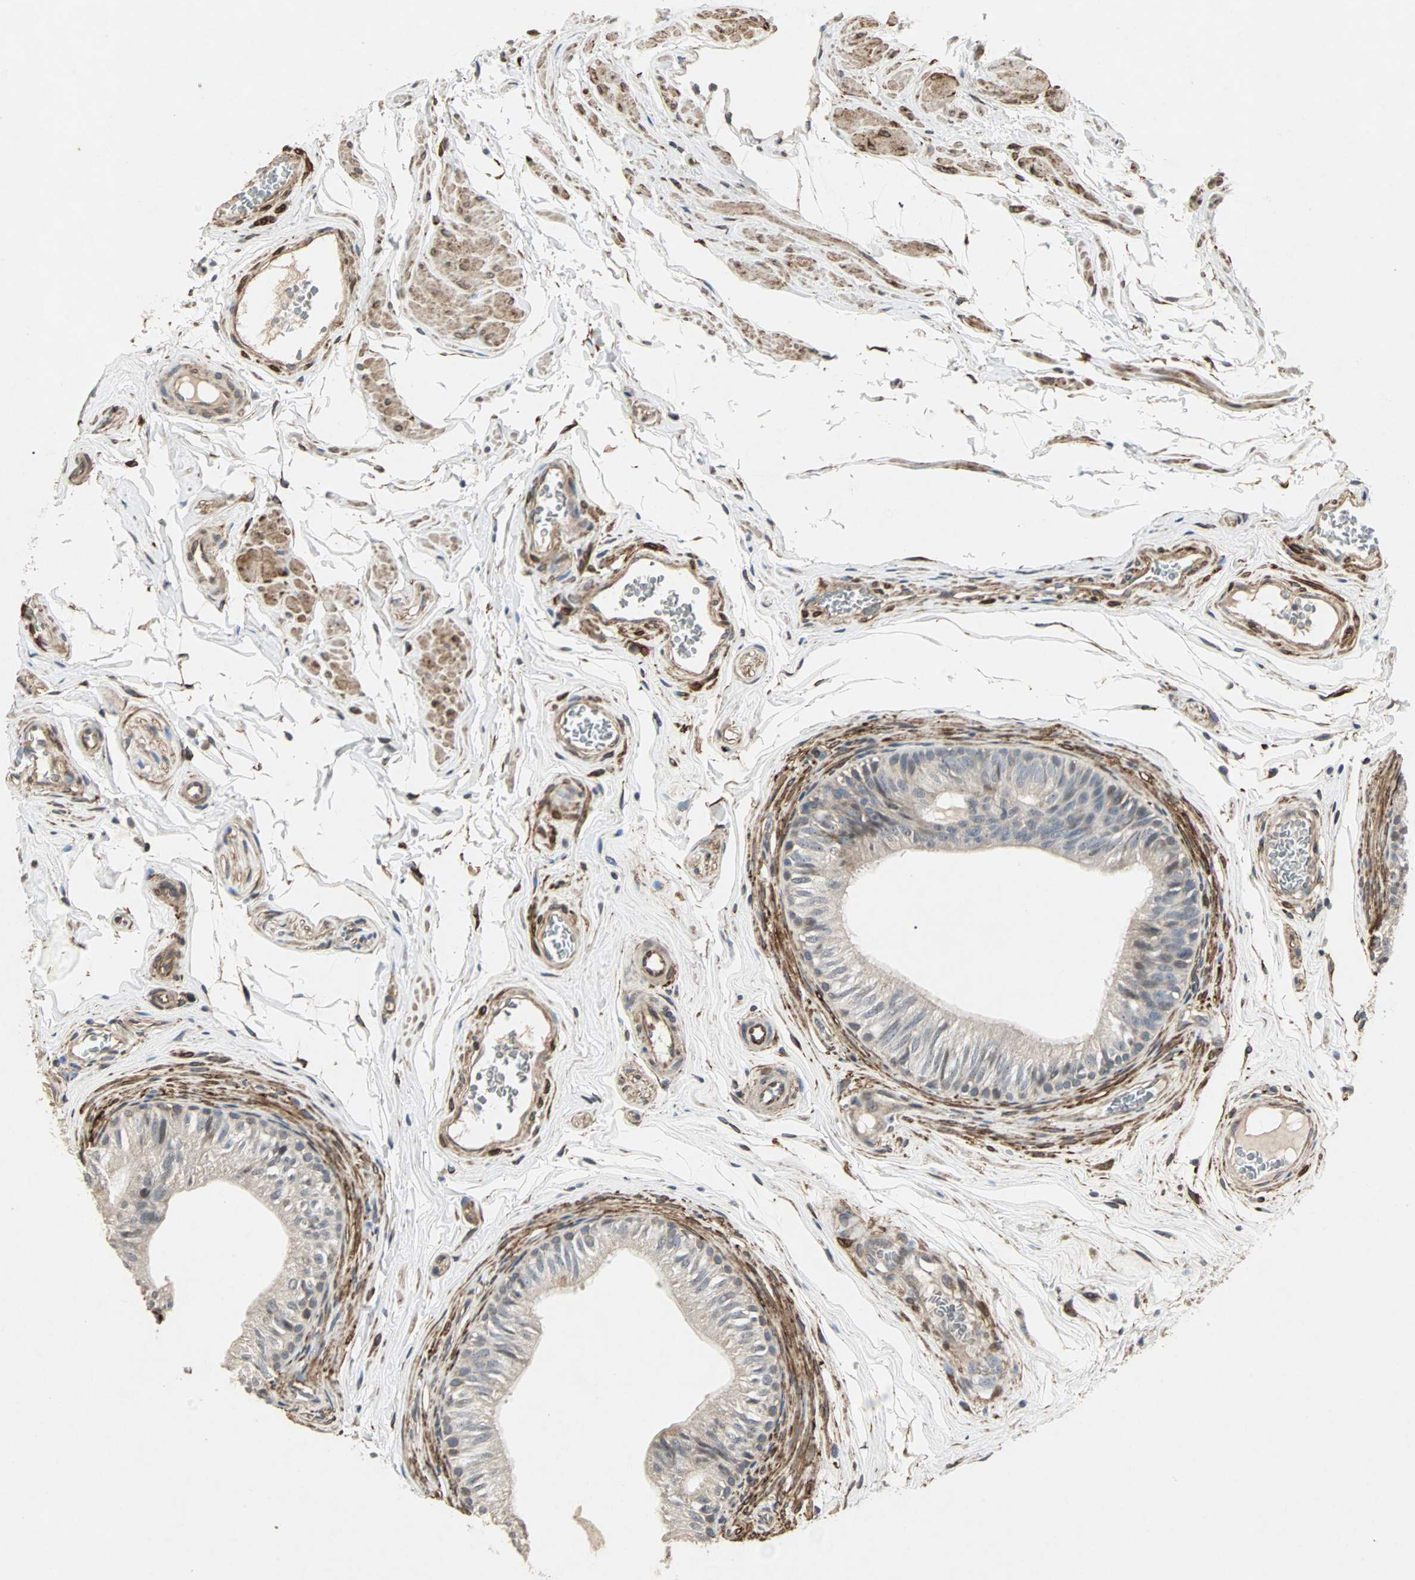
{"staining": {"intensity": "negative", "quantity": "none", "location": "none"}, "tissue": "epididymis", "cell_type": "Glandular cells", "image_type": "normal", "snomed": [{"axis": "morphology", "description": "Normal tissue, NOS"}, {"axis": "topography", "description": "Testis"}, {"axis": "topography", "description": "Epididymis"}], "caption": "A high-resolution micrograph shows immunohistochemistry staining of benign epididymis, which demonstrates no significant staining in glandular cells. The staining was performed using DAB (3,3'-diaminobenzidine) to visualize the protein expression in brown, while the nuclei were stained in blue with hematoxylin (Magnification: 20x).", "gene": "TRPV4", "patient": {"sex": "male", "age": 36}}